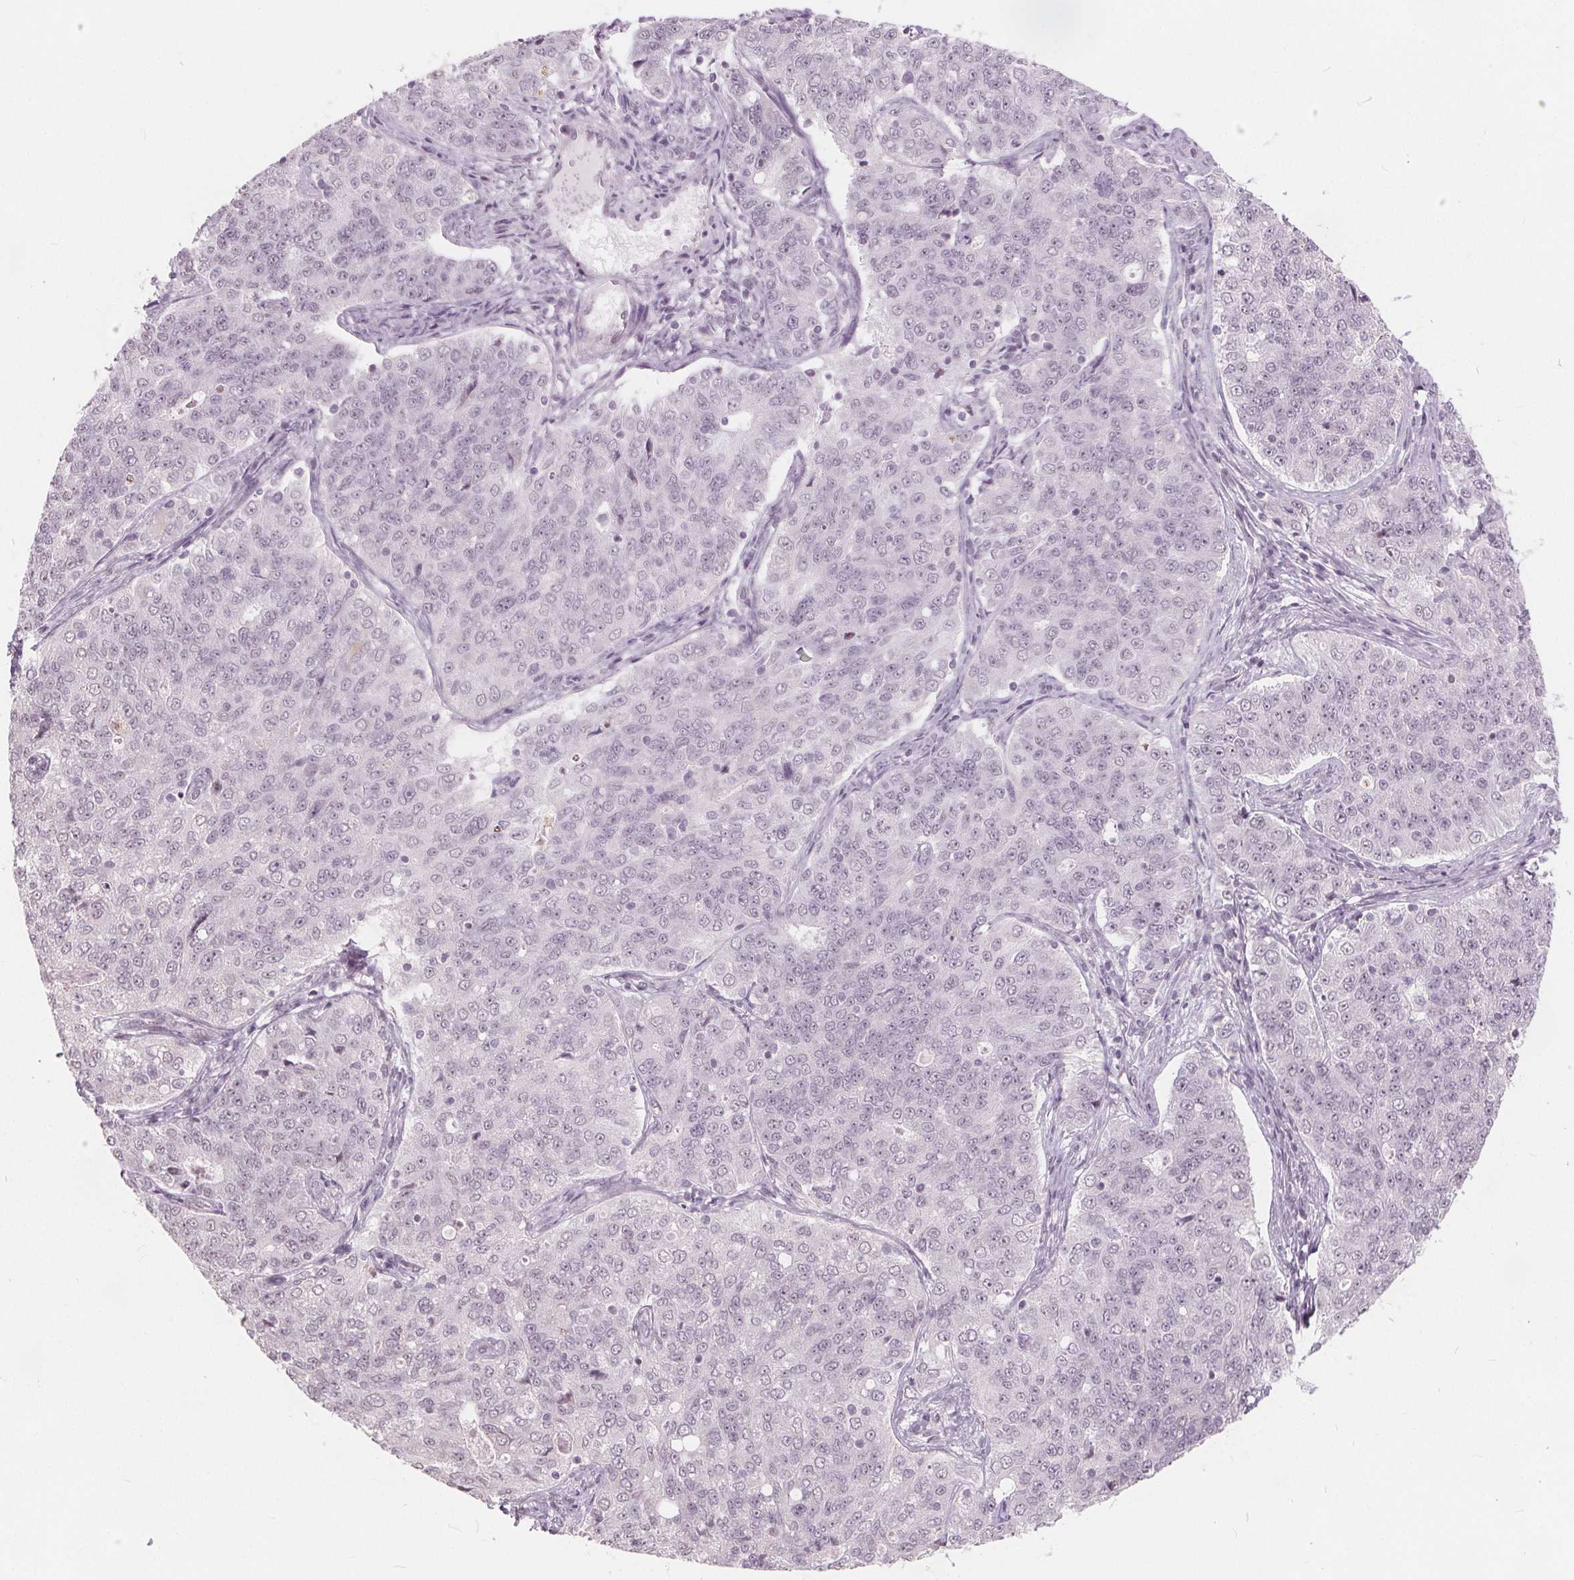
{"staining": {"intensity": "negative", "quantity": "none", "location": "none"}, "tissue": "endometrial cancer", "cell_type": "Tumor cells", "image_type": "cancer", "snomed": [{"axis": "morphology", "description": "Adenocarcinoma, NOS"}, {"axis": "topography", "description": "Endometrium"}], "caption": "High power microscopy histopathology image of an immunohistochemistry image of endometrial adenocarcinoma, revealing no significant staining in tumor cells.", "gene": "NUP210L", "patient": {"sex": "female", "age": 43}}